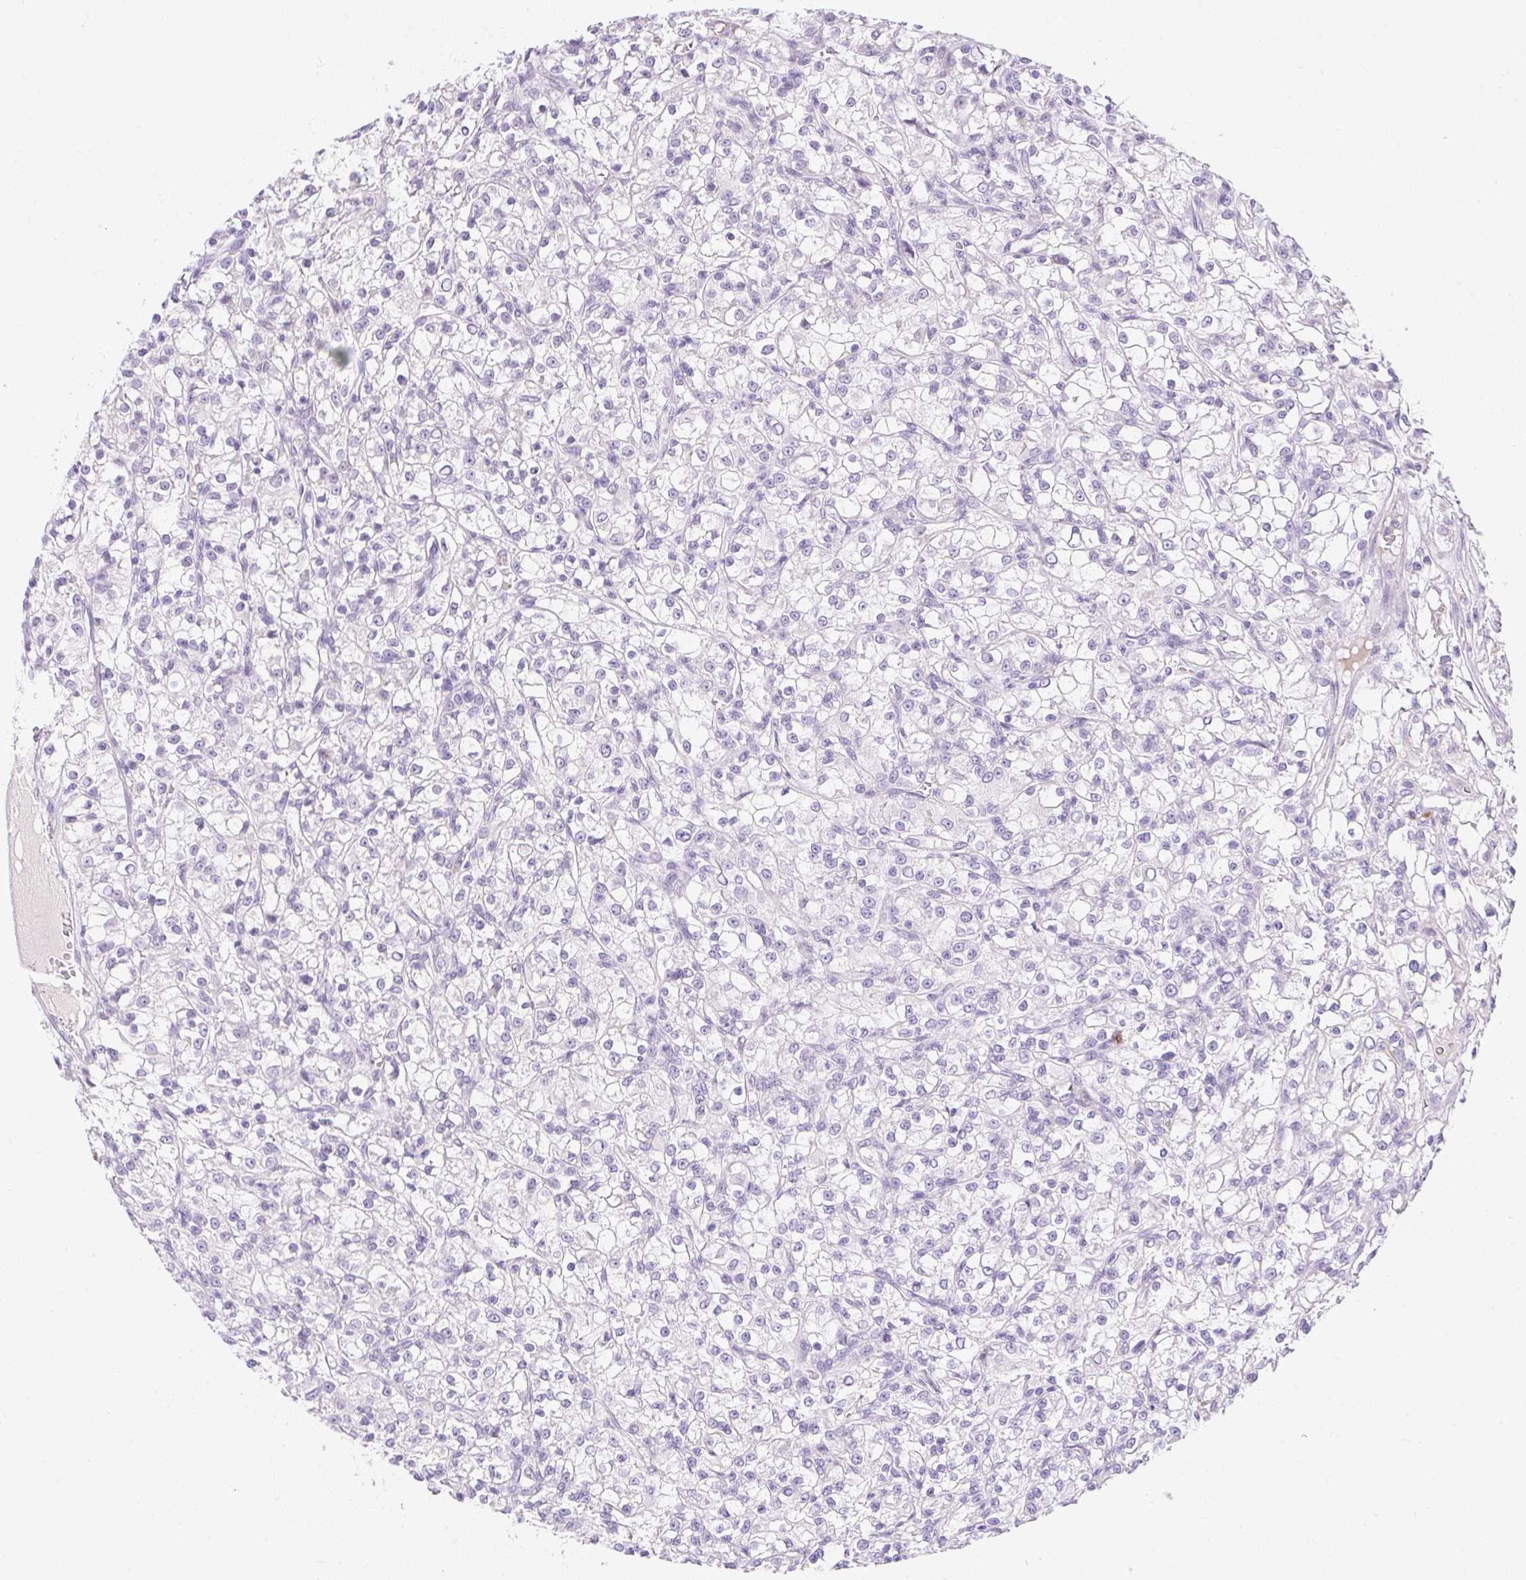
{"staining": {"intensity": "negative", "quantity": "none", "location": "none"}, "tissue": "renal cancer", "cell_type": "Tumor cells", "image_type": "cancer", "snomed": [{"axis": "morphology", "description": "Adenocarcinoma, NOS"}, {"axis": "topography", "description": "Kidney"}], "caption": "The IHC image has no significant staining in tumor cells of renal cancer tissue.", "gene": "GOLGA8A", "patient": {"sex": "female", "age": 59}}